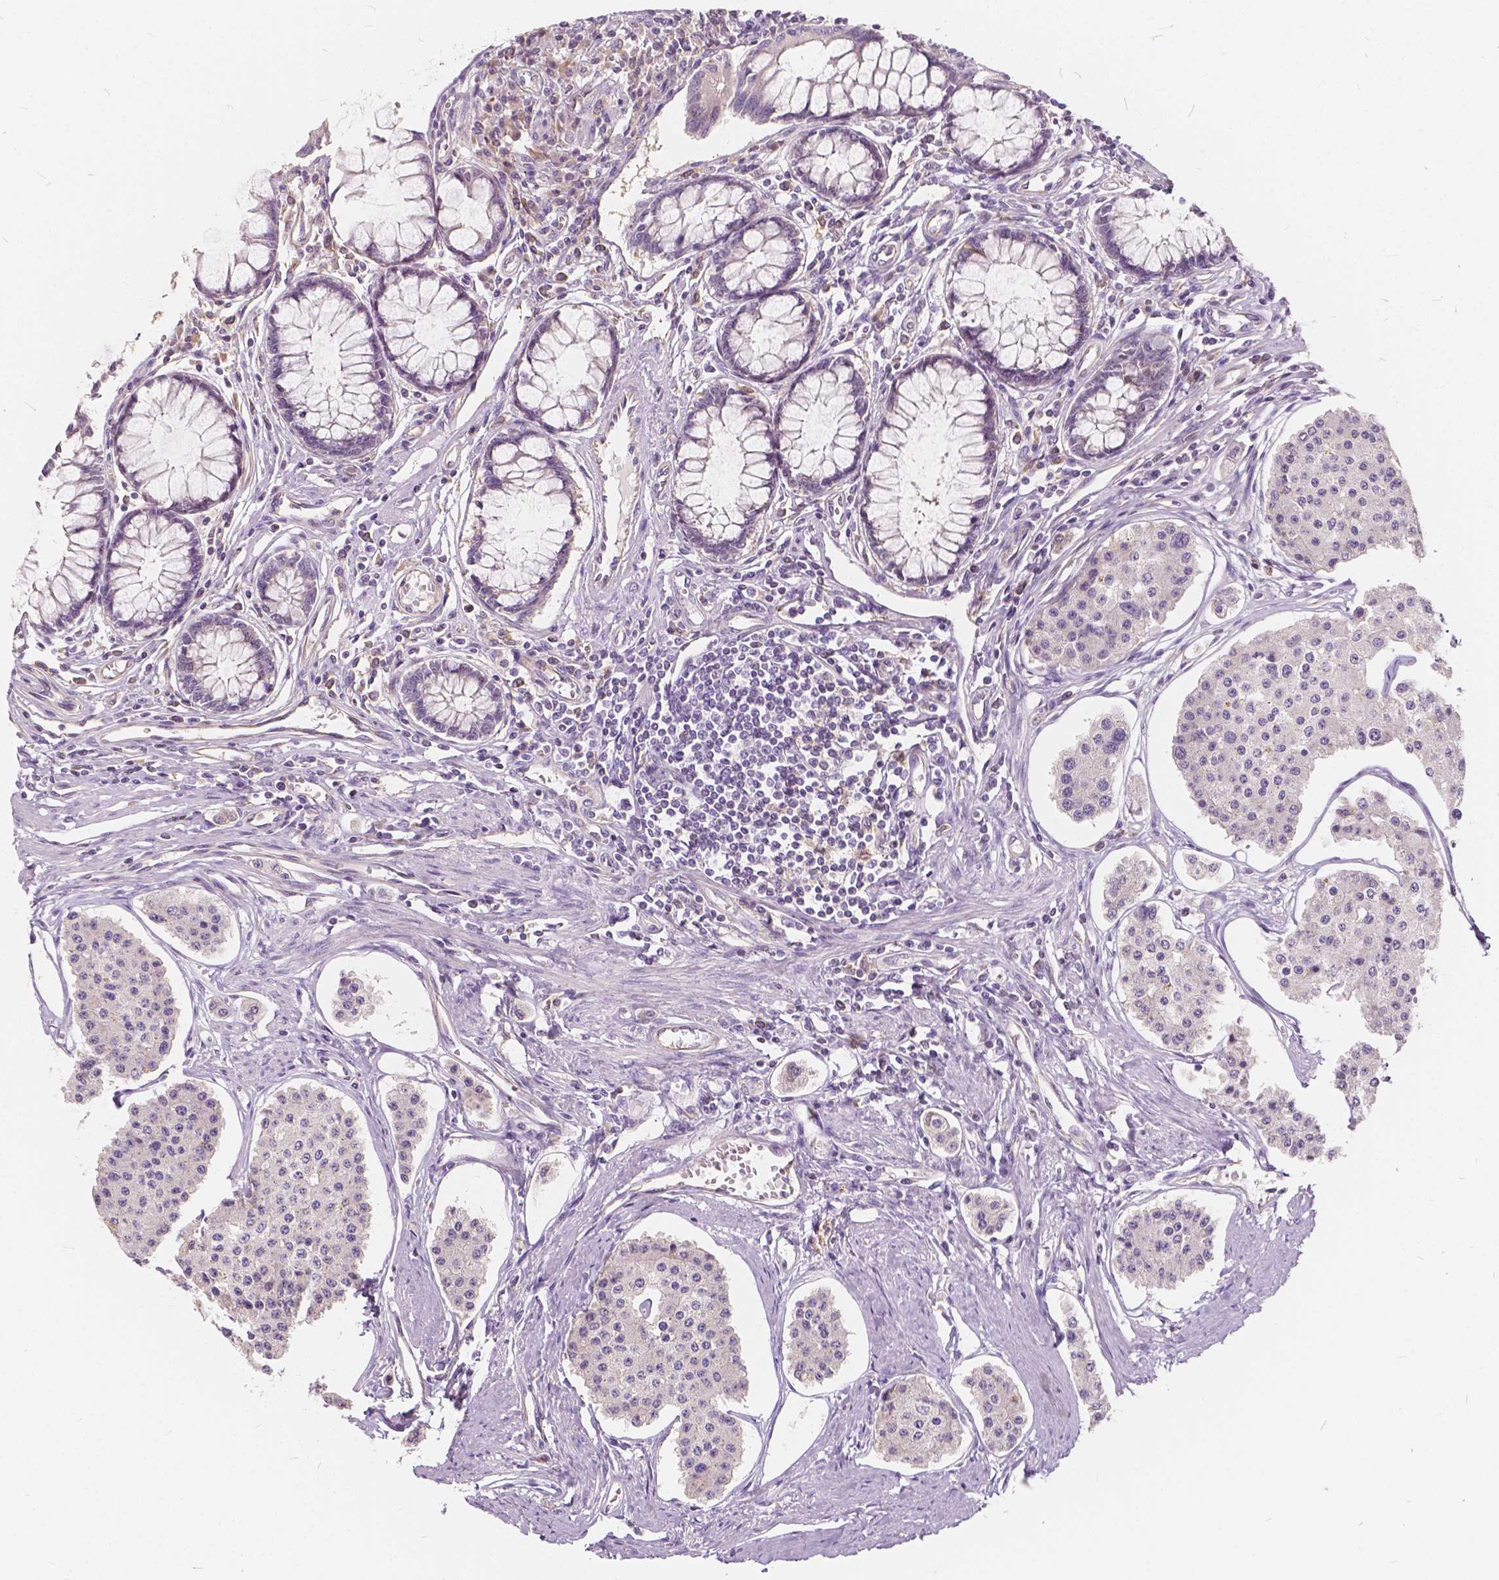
{"staining": {"intensity": "negative", "quantity": "none", "location": "none"}, "tissue": "carcinoid", "cell_type": "Tumor cells", "image_type": "cancer", "snomed": [{"axis": "morphology", "description": "Carcinoid, malignant, NOS"}, {"axis": "topography", "description": "Small intestine"}], "caption": "An image of carcinoid (malignant) stained for a protein exhibits no brown staining in tumor cells. Nuclei are stained in blue.", "gene": "KIAA0513", "patient": {"sex": "female", "age": 65}}